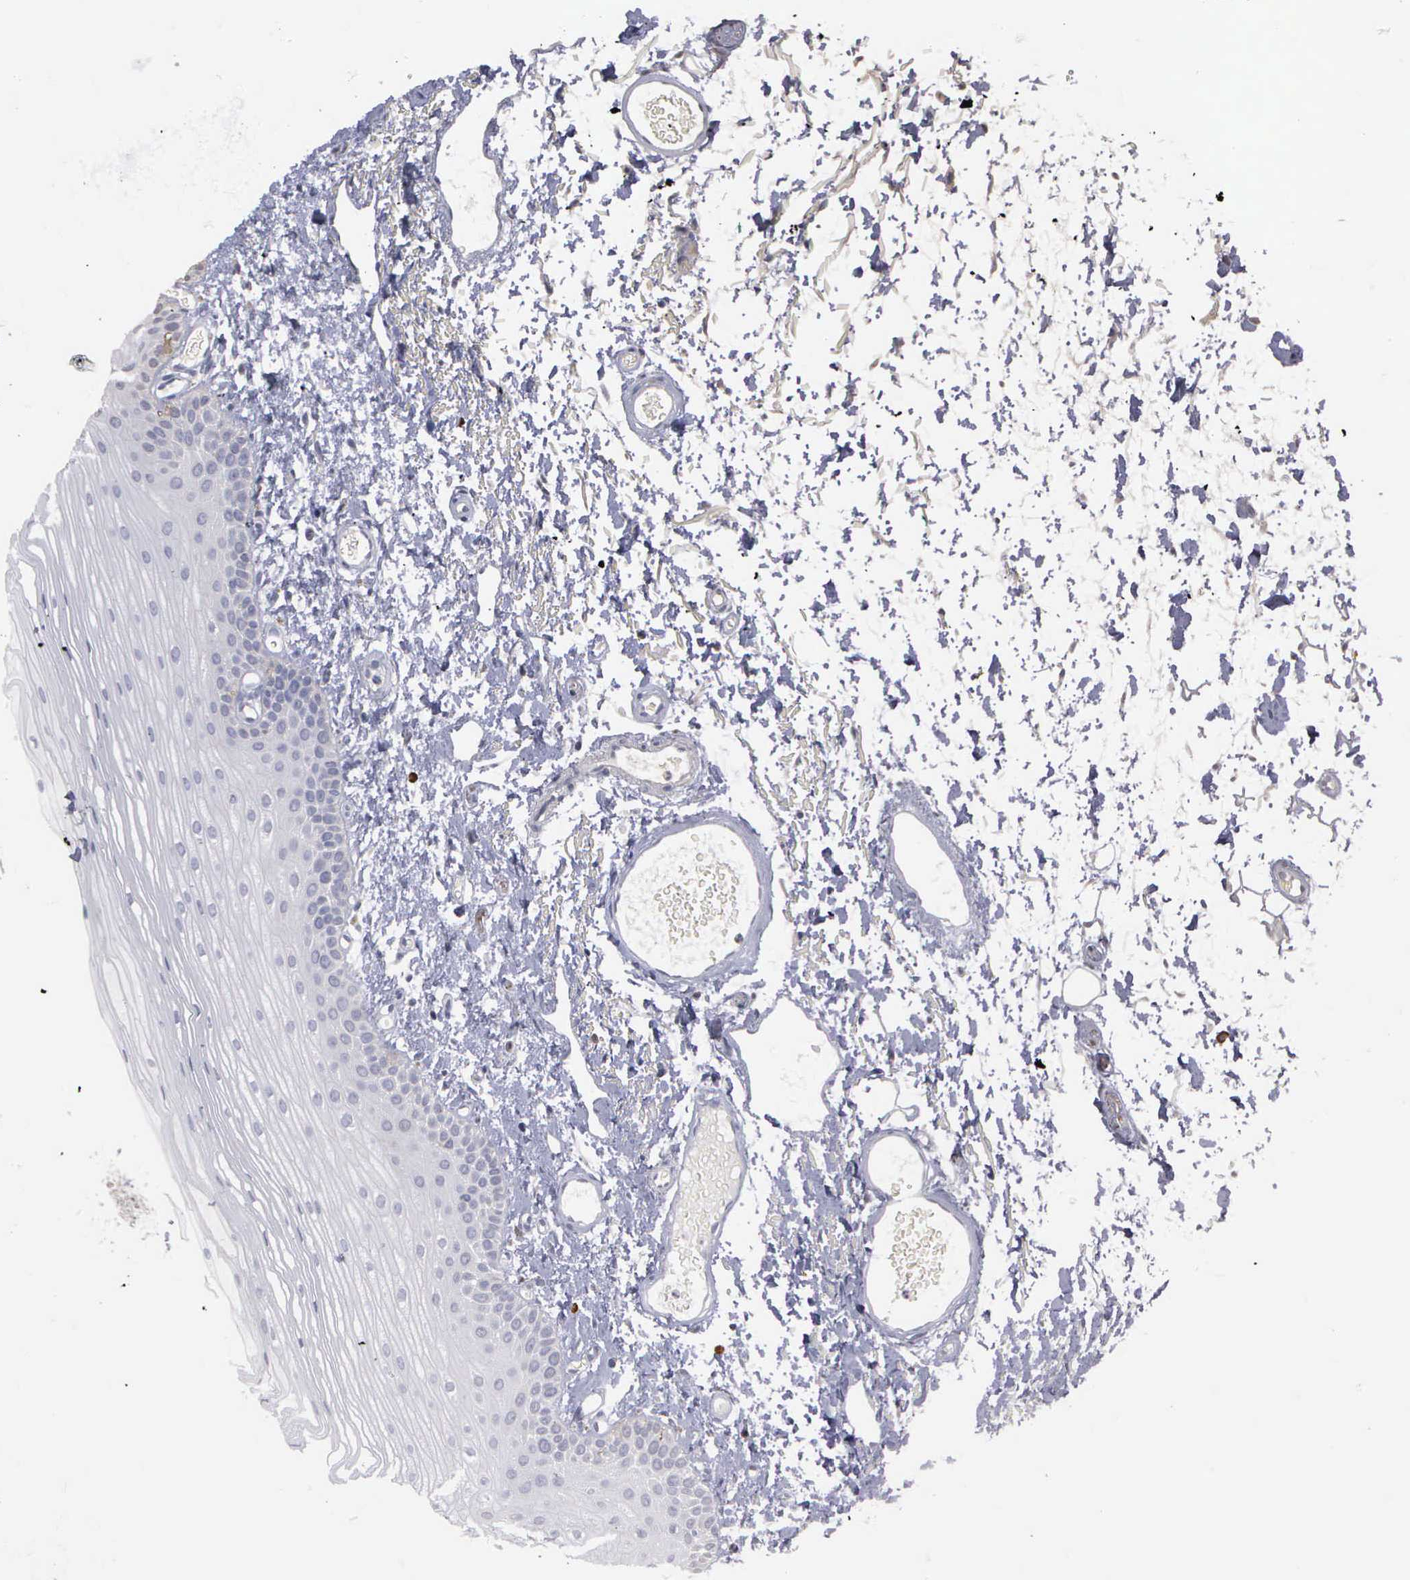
{"staining": {"intensity": "negative", "quantity": "none", "location": "none"}, "tissue": "oral mucosa", "cell_type": "Squamous epithelial cells", "image_type": "normal", "snomed": [{"axis": "morphology", "description": "Normal tissue, NOS"}, {"axis": "topography", "description": "Oral tissue"}], "caption": "Oral mucosa was stained to show a protein in brown. There is no significant staining in squamous epithelial cells. The staining was performed using DAB (3,3'-diaminobenzidine) to visualize the protein expression in brown, while the nuclei were stained in blue with hematoxylin (Magnification: 20x).", "gene": "ENO3", "patient": {"sex": "male", "age": 52}}